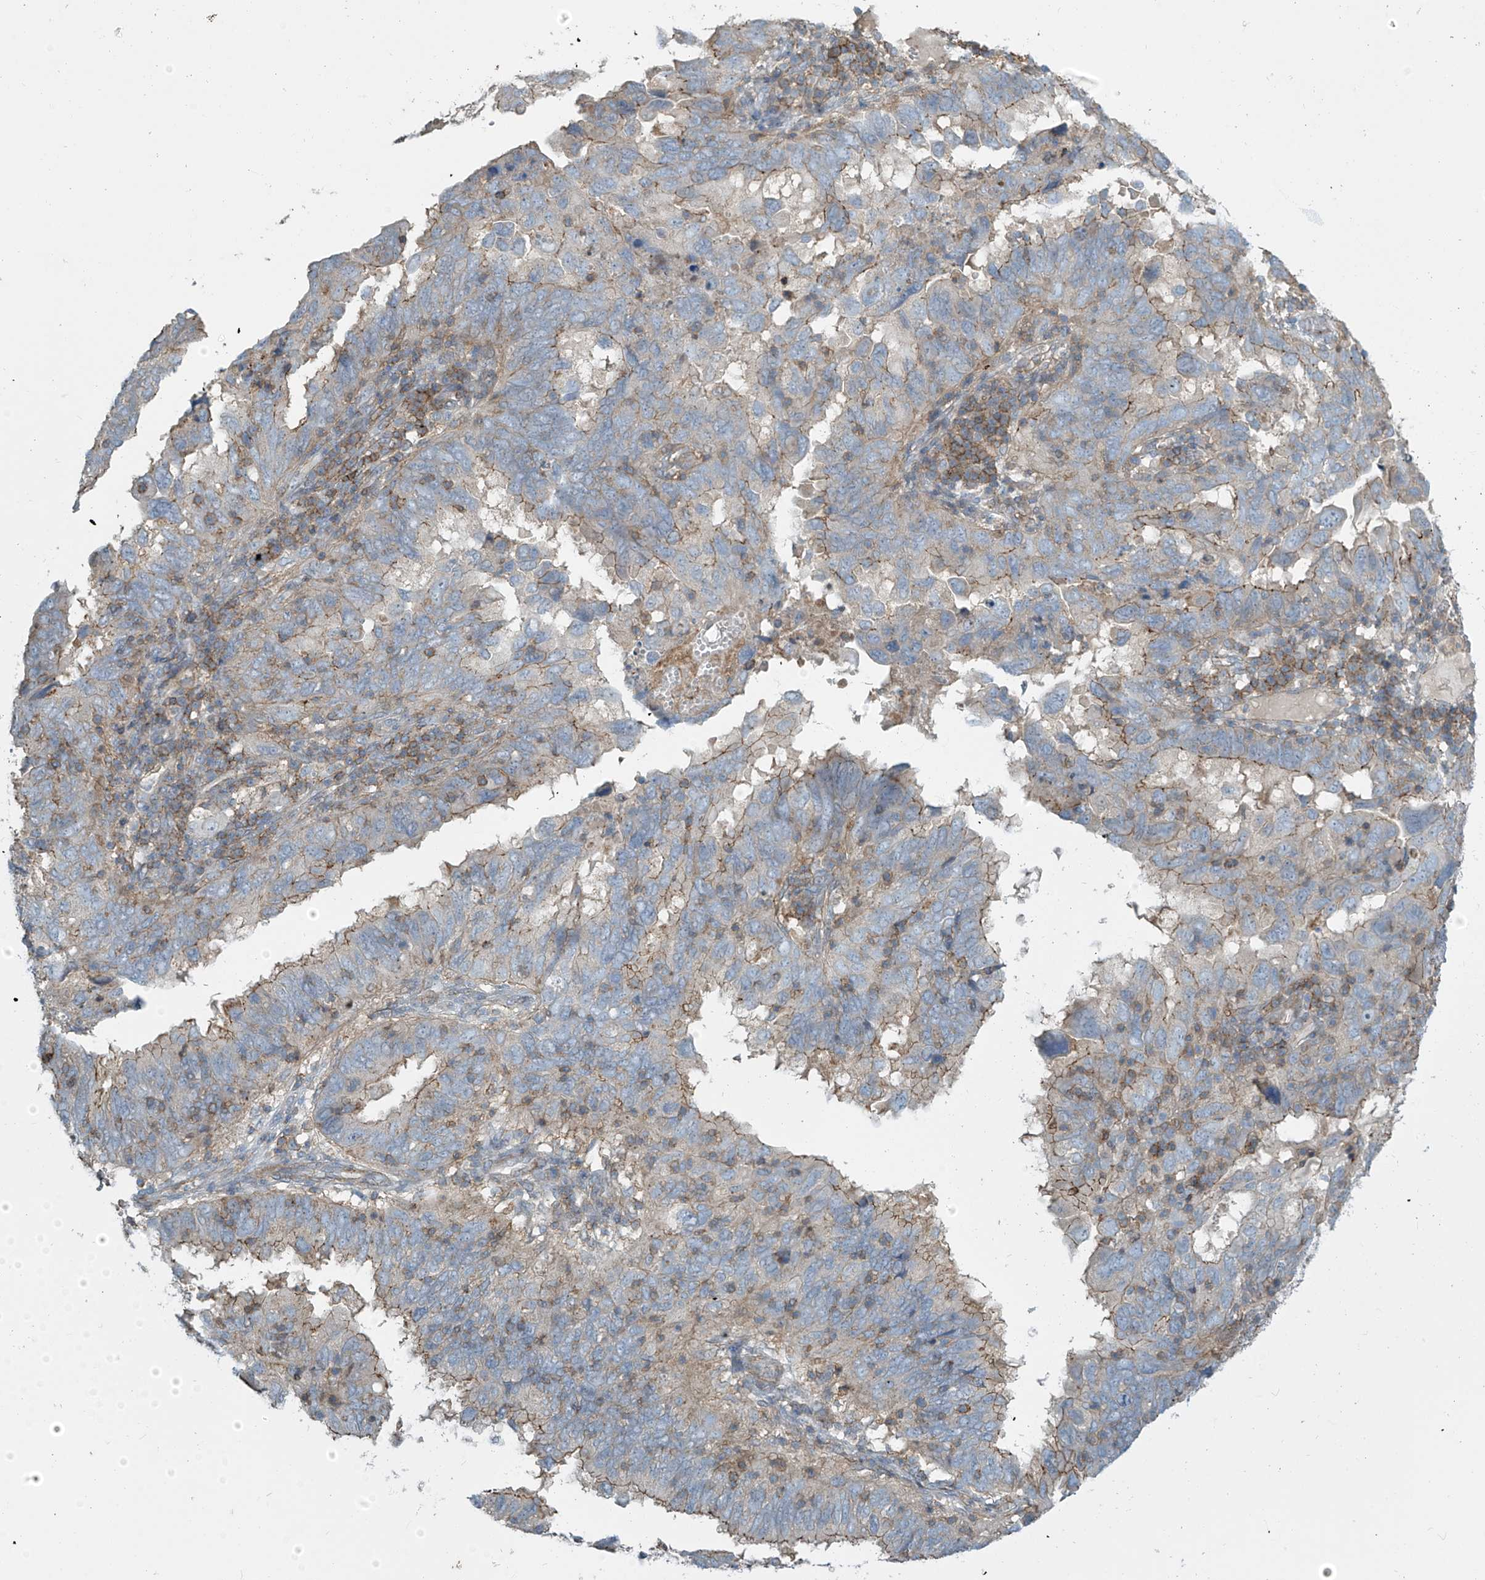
{"staining": {"intensity": "moderate", "quantity": "25%-75%", "location": "cytoplasmic/membranous"}, "tissue": "endometrial cancer", "cell_type": "Tumor cells", "image_type": "cancer", "snomed": [{"axis": "morphology", "description": "Adenocarcinoma, NOS"}, {"axis": "topography", "description": "Uterus"}], "caption": "Protein staining demonstrates moderate cytoplasmic/membranous expression in about 25%-75% of tumor cells in adenocarcinoma (endometrial).", "gene": "SLC9A2", "patient": {"sex": "female", "age": 77}}